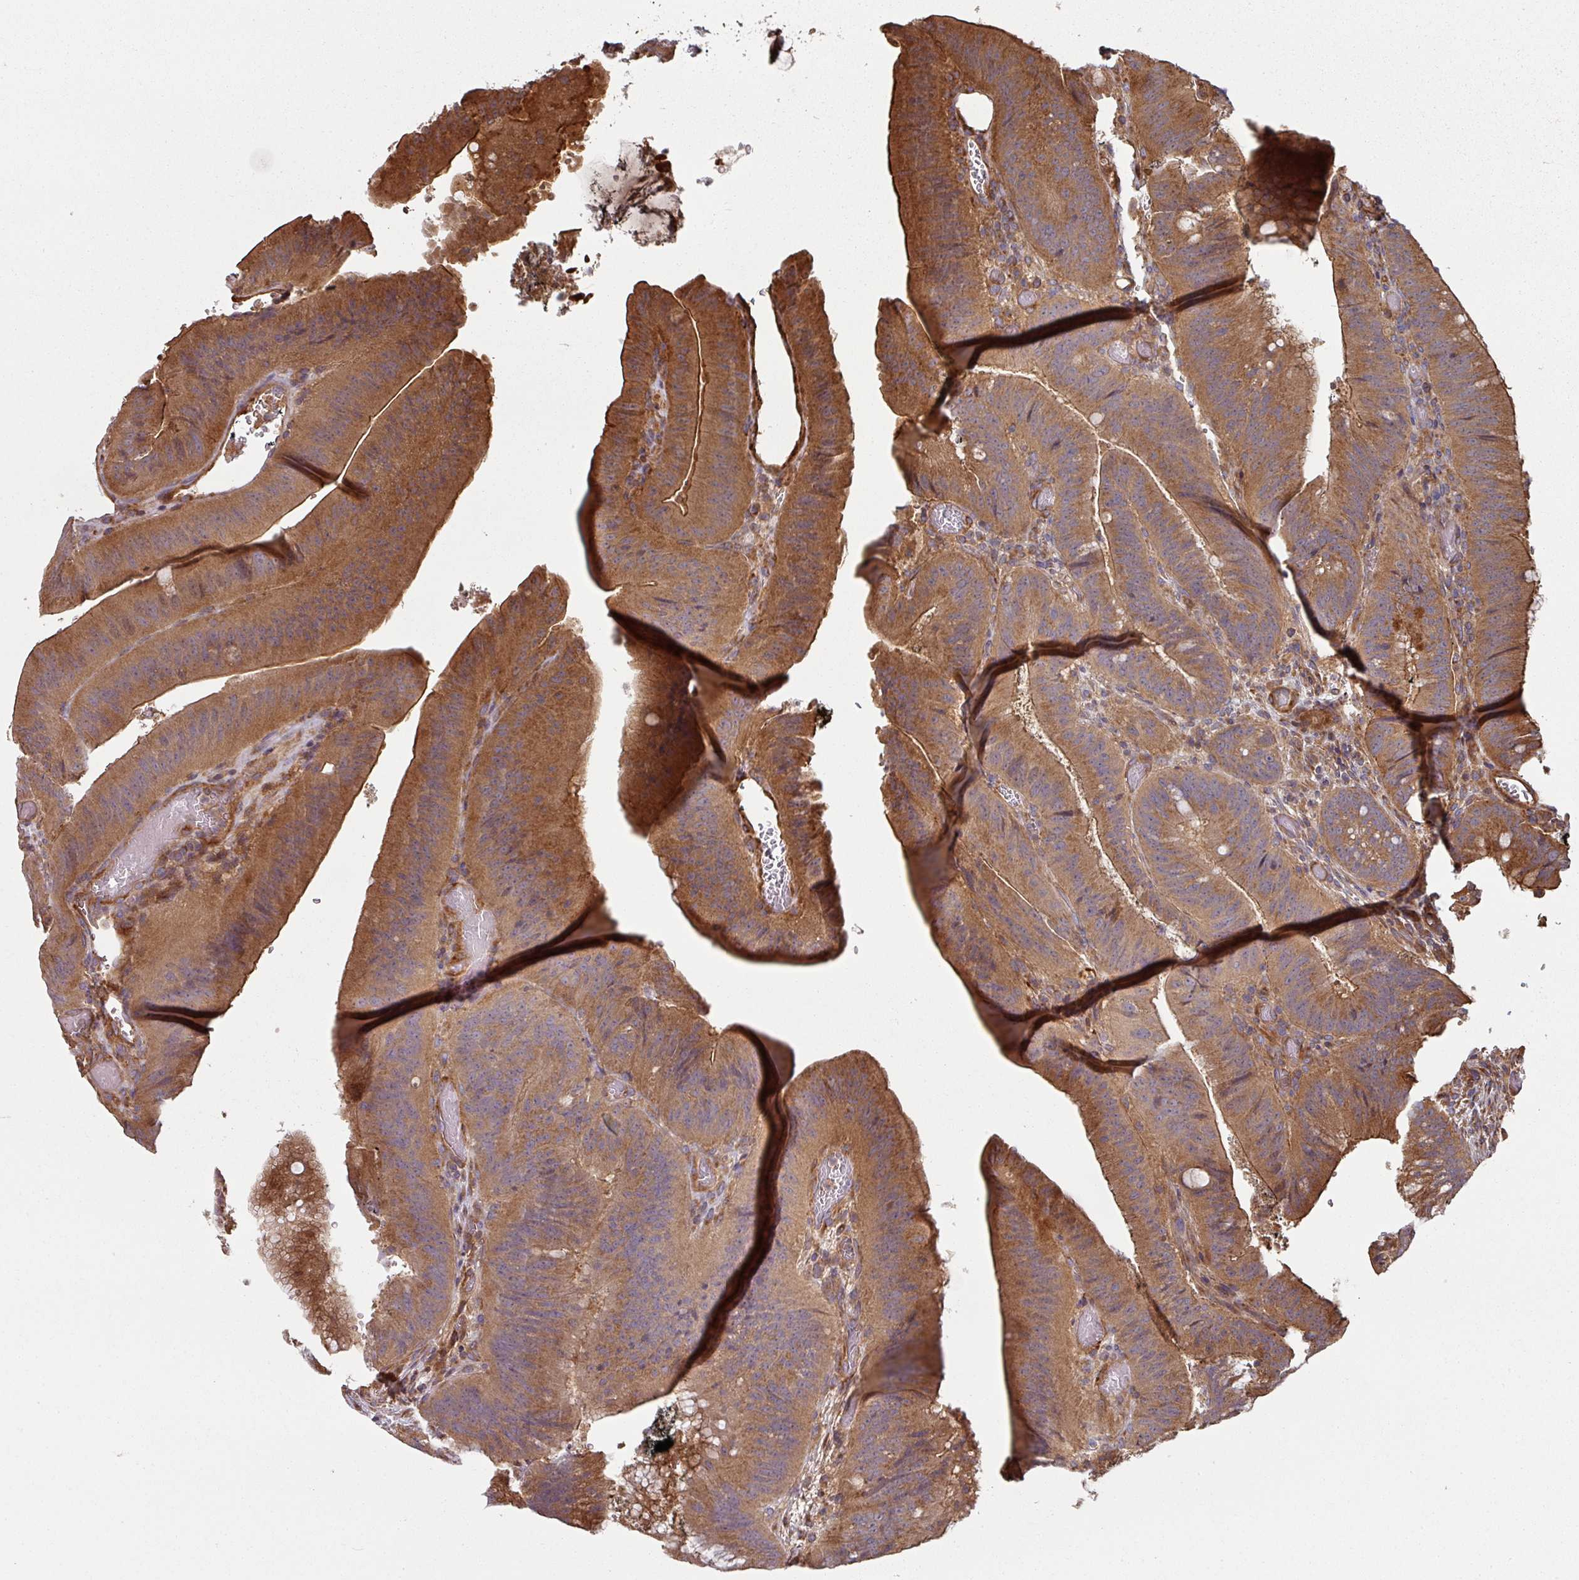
{"staining": {"intensity": "moderate", "quantity": ">75%", "location": "cytoplasmic/membranous"}, "tissue": "colorectal cancer", "cell_type": "Tumor cells", "image_type": "cancer", "snomed": [{"axis": "morphology", "description": "Adenocarcinoma, NOS"}, {"axis": "topography", "description": "Colon"}], "caption": "A histopathology image showing moderate cytoplasmic/membranous positivity in approximately >75% of tumor cells in adenocarcinoma (colorectal), as visualized by brown immunohistochemical staining.", "gene": "SIK1", "patient": {"sex": "female", "age": 43}}